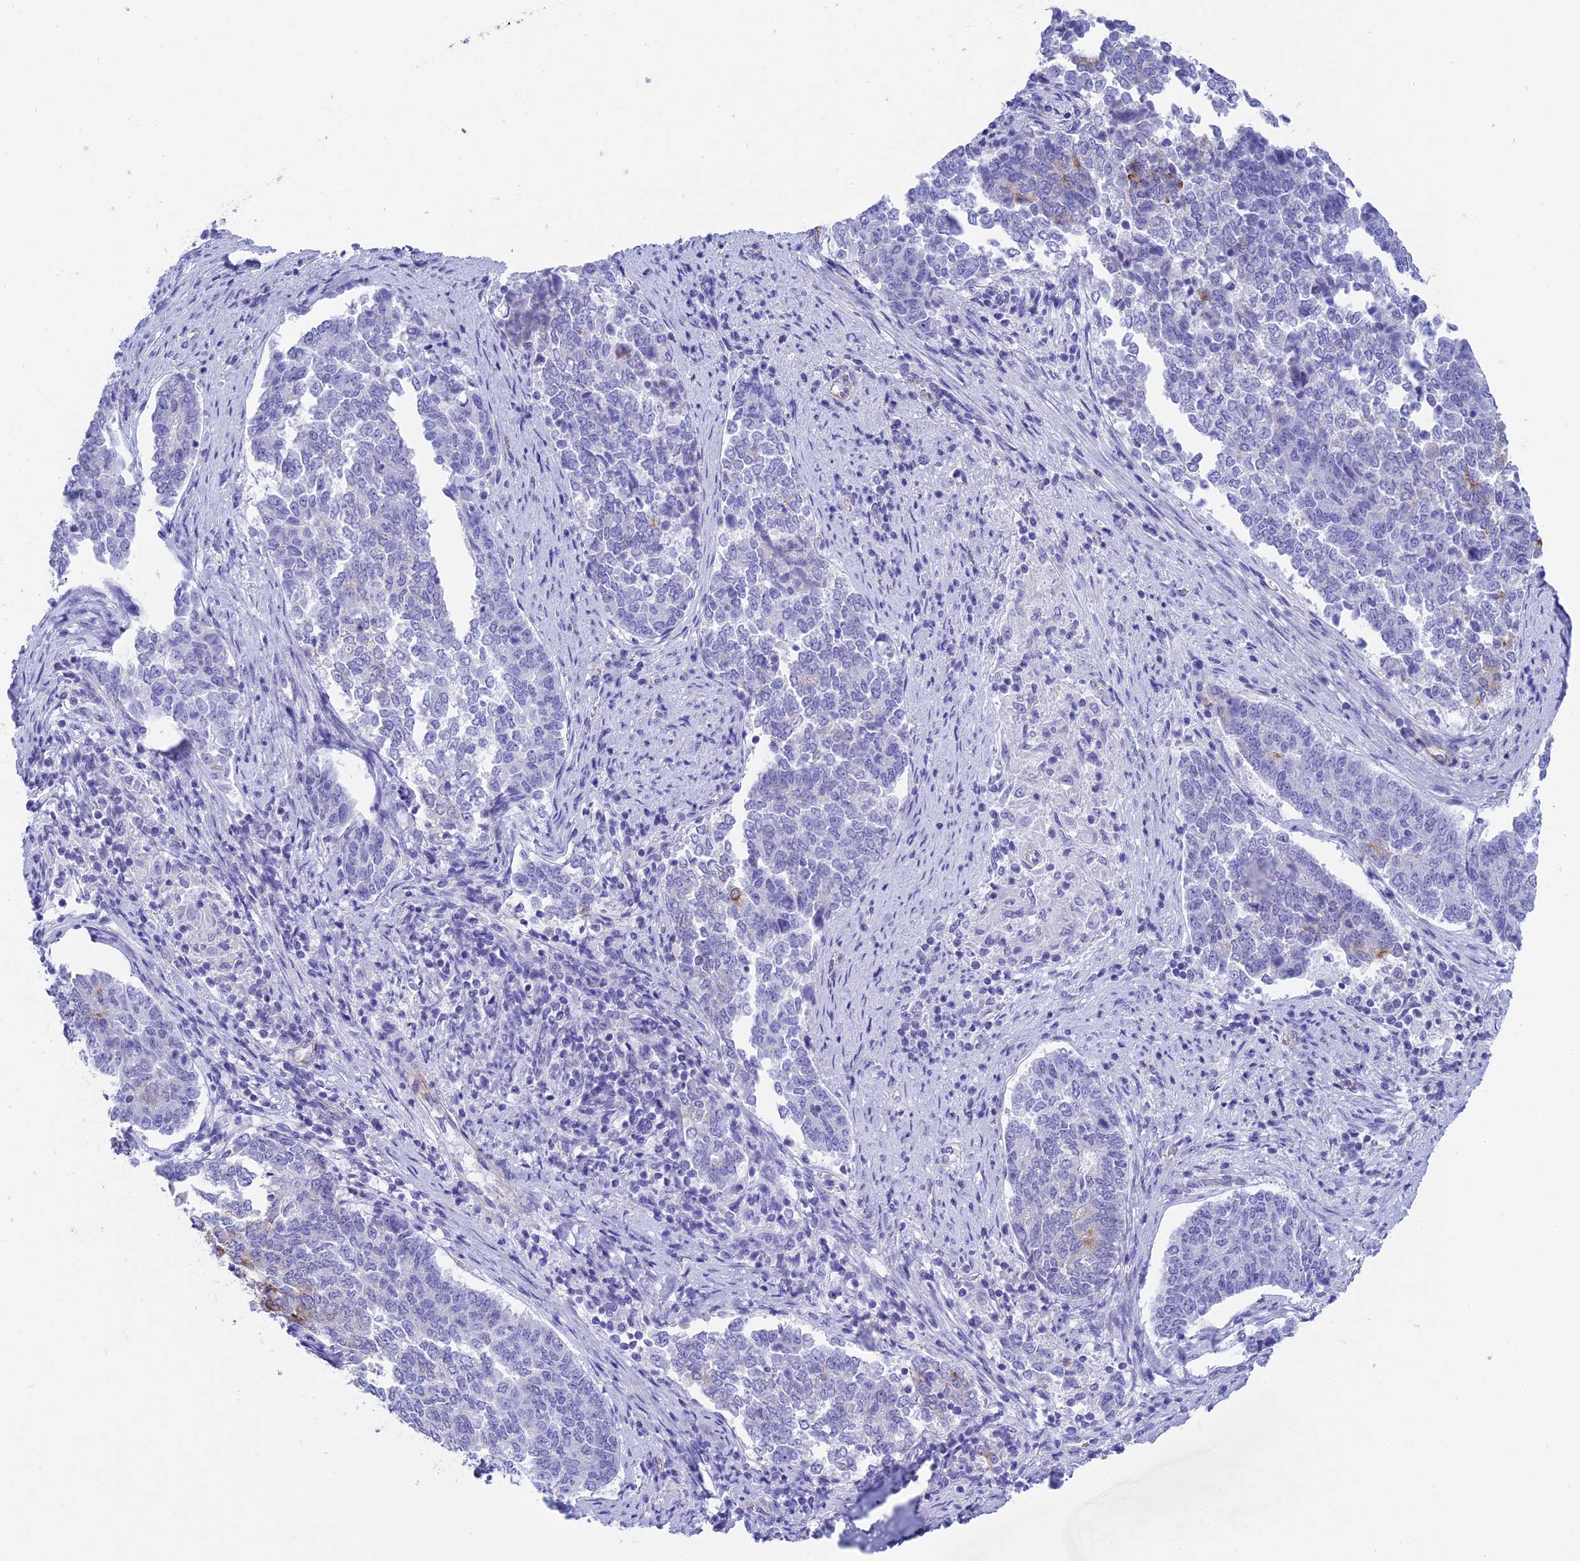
{"staining": {"intensity": "moderate", "quantity": "<25%", "location": "cytoplasmic/membranous"}, "tissue": "endometrial cancer", "cell_type": "Tumor cells", "image_type": "cancer", "snomed": [{"axis": "morphology", "description": "Adenocarcinoma, NOS"}, {"axis": "topography", "description": "Endometrium"}], "caption": "Approximately <25% of tumor cells in endometrial cancer demonstrate moderate cytoplasmic/membranous protein positivity as visualized by brown immunohistochemical staining.", "gene": "TACSTD2", "patient": {"sex": "female", "age": 80}}